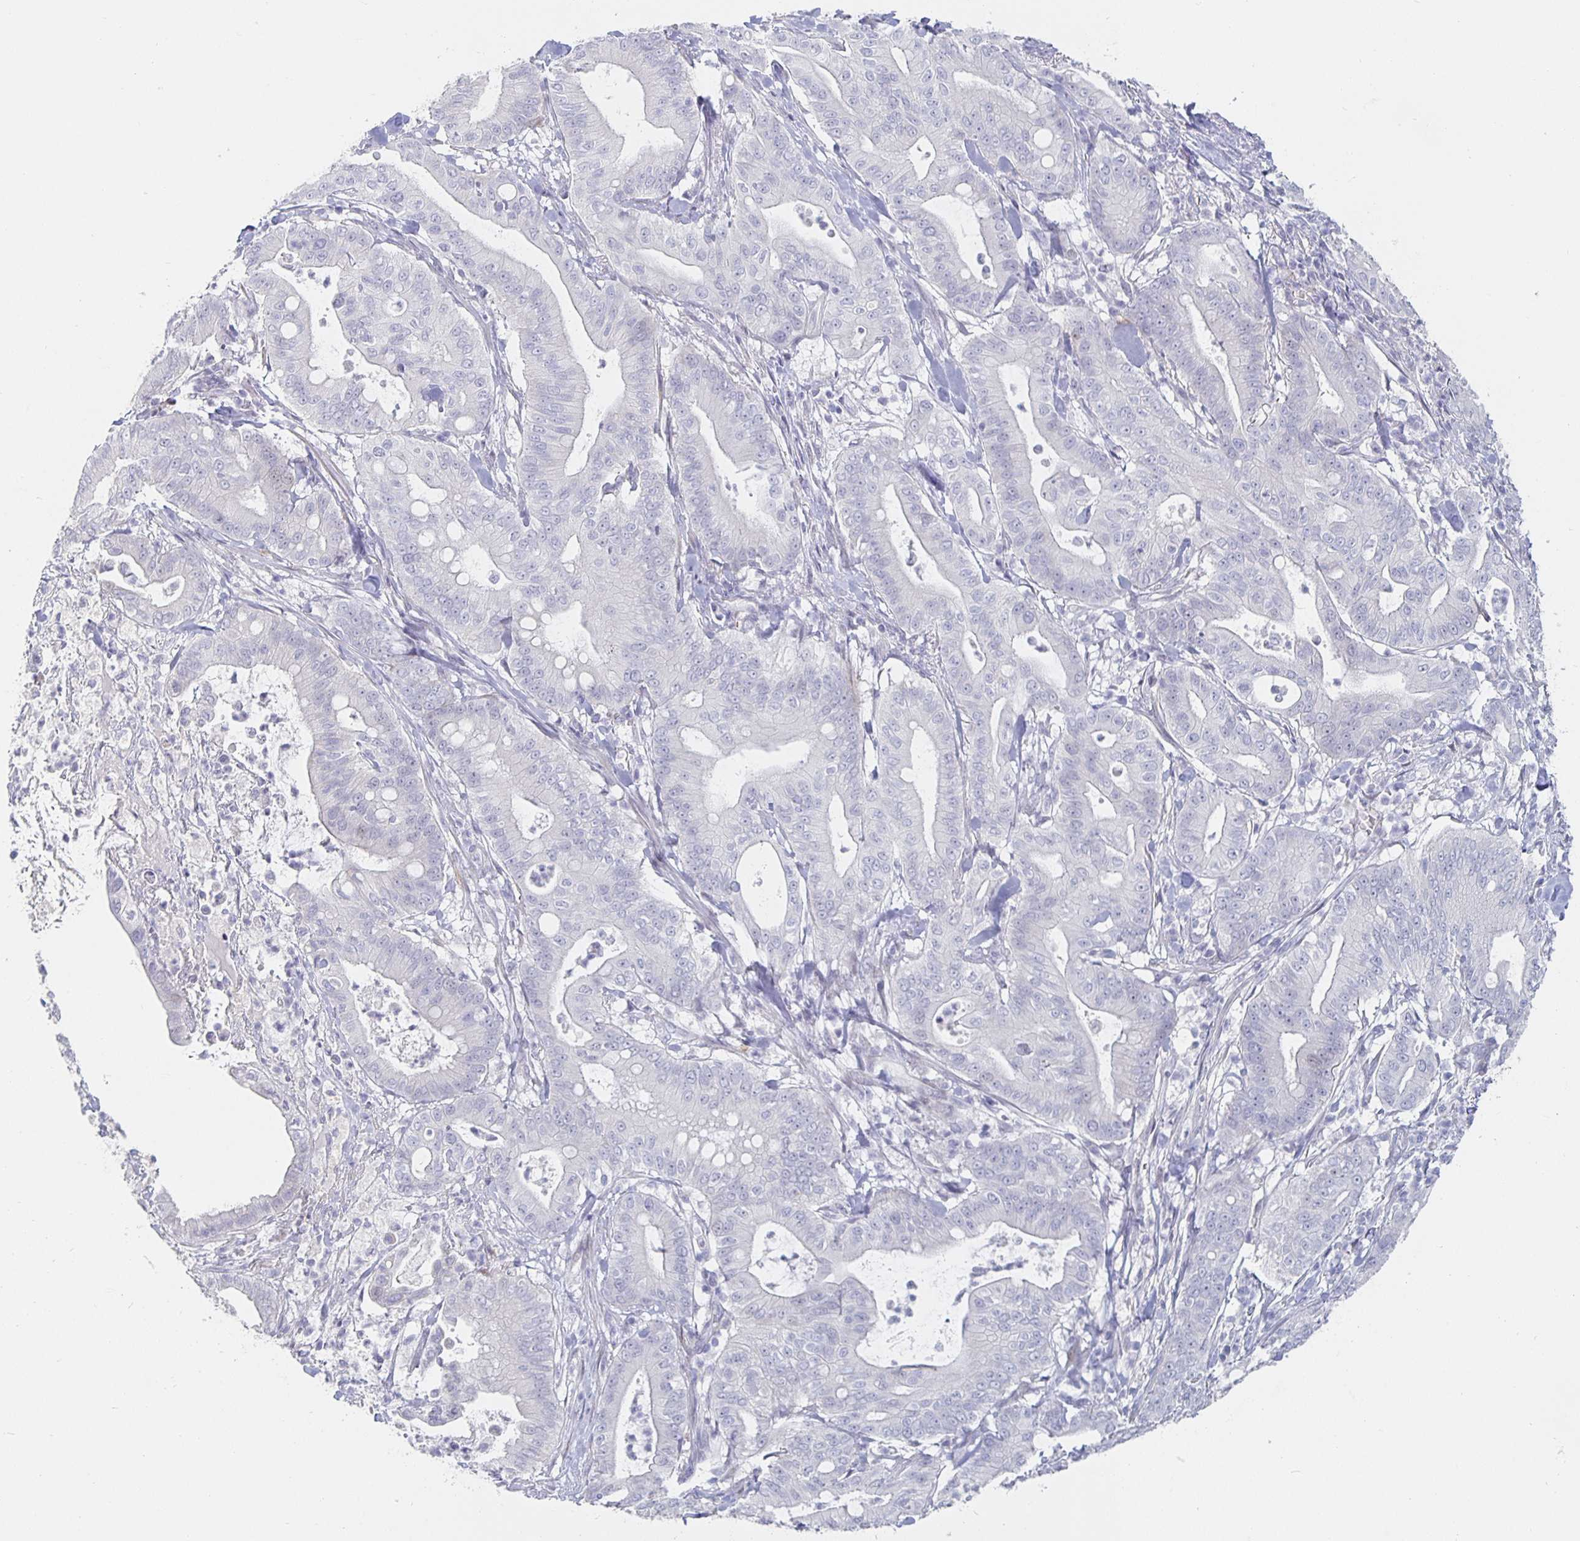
{"staining": {"intensity": "negative", "quantity": "none", "location": "none"}, "tissue": "pancreatic cancer", "cell_type": "Tumor cells", "image_type": "cancer", "snomed": [{"axis": "morphology", "description": "Adenocarcinoma, NOS"}, {"axis": "topography", "description": "Pancreas"}], "caption": "IHC of pancreatic adenocarcinoma shows no positivity in tumor cells.", "gene": "S100G", "patient": {"sex": "male", "age": 71}}